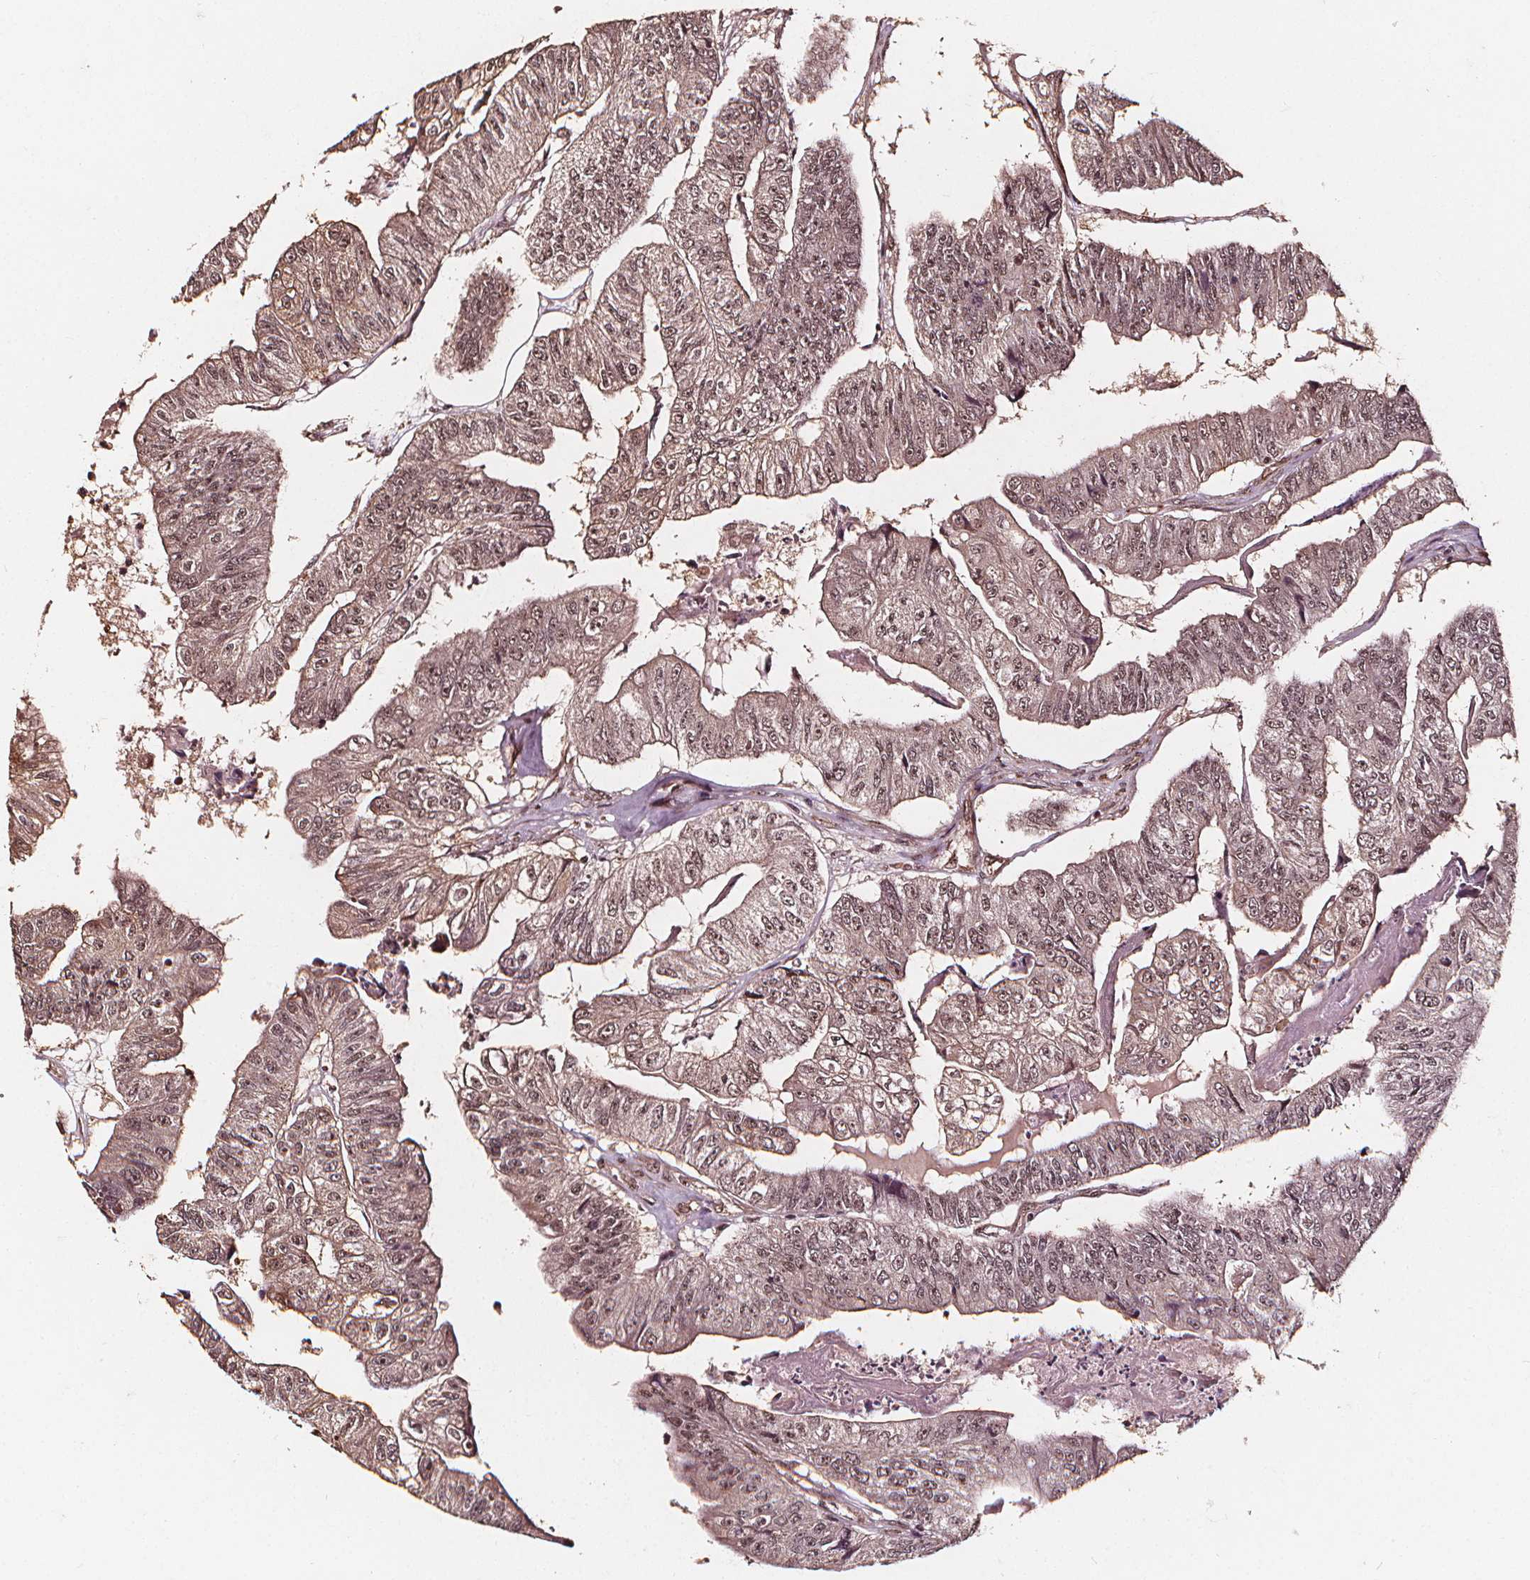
{"staining": {"intensity": "moderate", "quantity": ">75%", "location": "nuclear"}, "tissue": "colorectal cancer", "cell_type": "Tumor cells", "image_type": "cancer", "snomed": [{"axis": "morphology", "description": "Adenocarcinoma, NOS"}, {"axis": "topography", "description": "Colon"}], "caption": "A brown stain highlights moderate nuclear staining of a protein in colorectal cancer tumor cells. (DAB IHC, brown staining for protein, blue staining for nuclei).", "gene": "EXOSC9", "patient": {"sex": "female", "age": 67}}